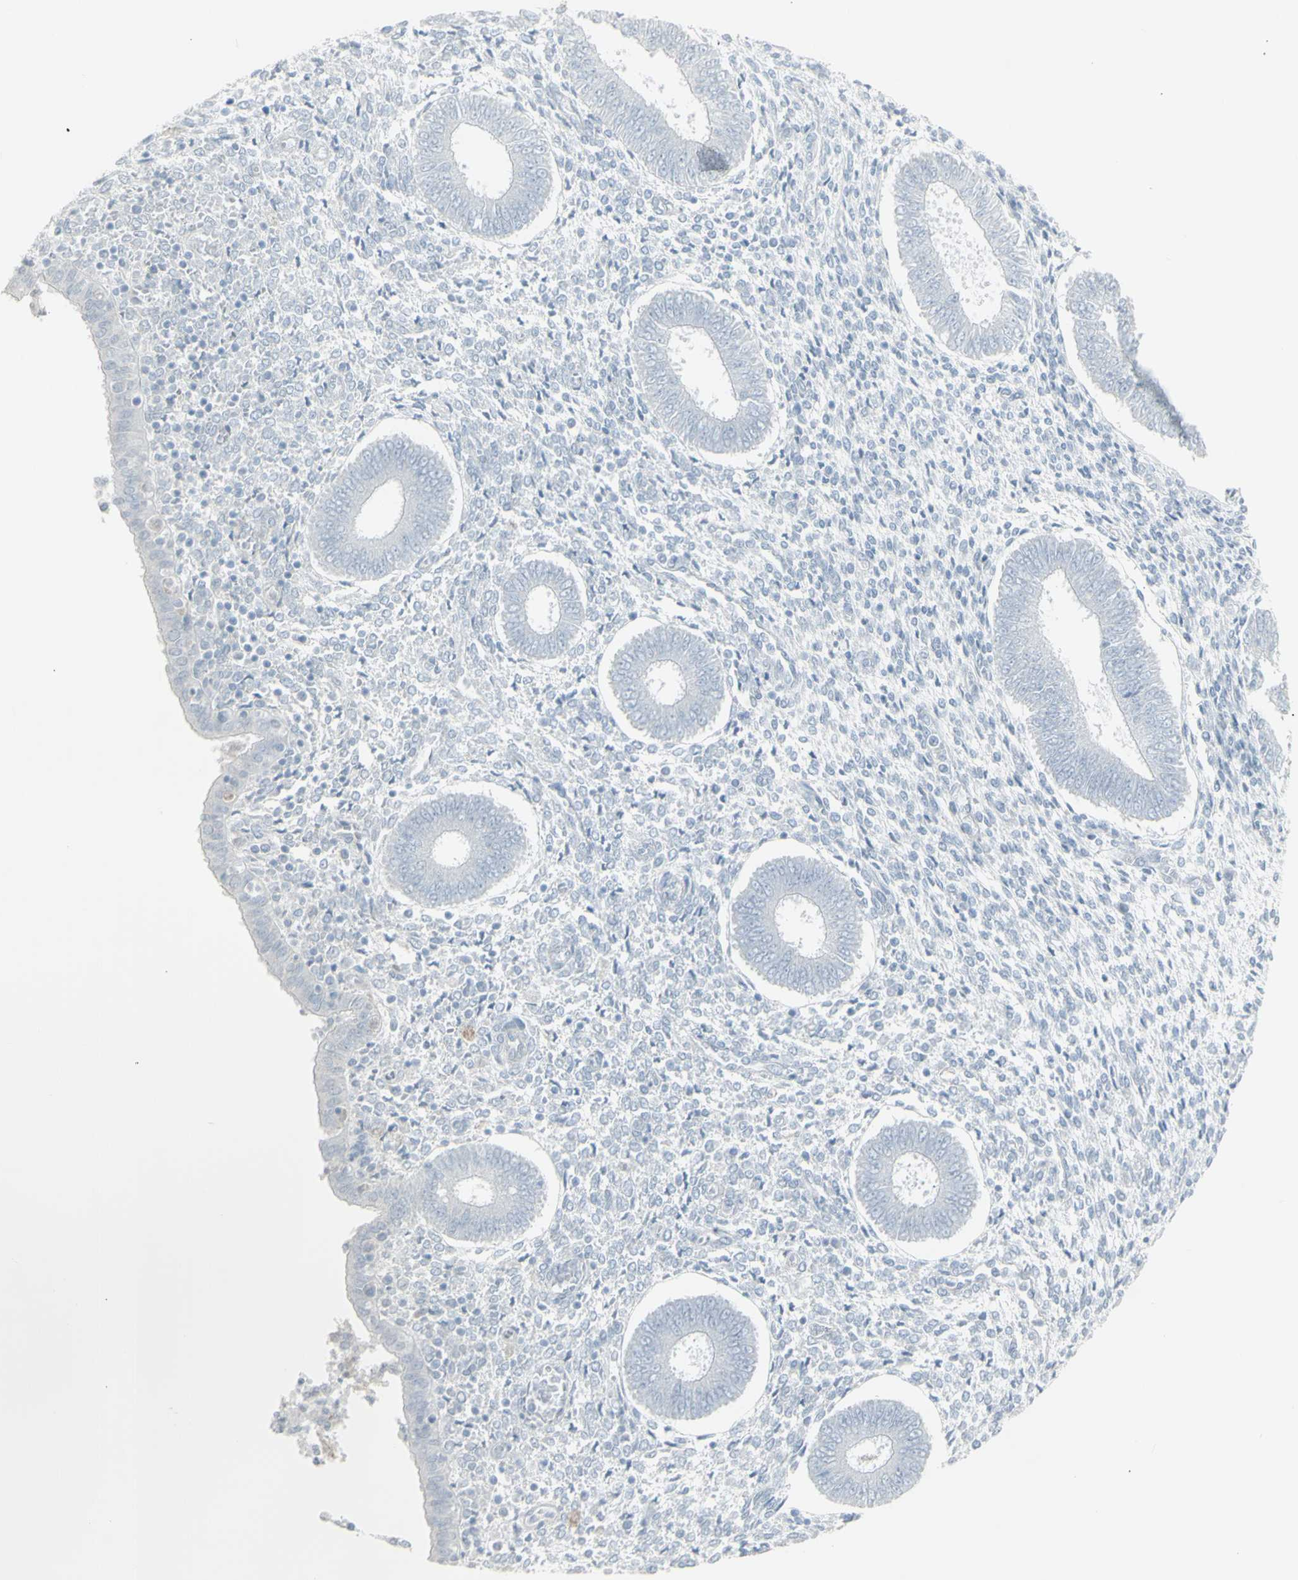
{"staining": {"intensity": "negative", "quantity": "none", "location": "none"}, "tissue": "endometrium", "cell_type": "Cells in endometrial stroma", "image_type": "normal", "snomed": [{"axis": "morphology", "description": "Normal tissue, NOS"}, {"axis": "topography", "description": "Endometrium"}], "caption": "Immunohistochemistry histopathology image of benign human endometrium stained for a protein (brown), which exhibits no positivity in cells in endometrial stroma. (Stains: DAB IHC with hematoxylin counter stain, Microscopy: brightfield microscopy at high magnification).", "gene": "YBX2", "patient": {"sex": "female", "age": 35}}